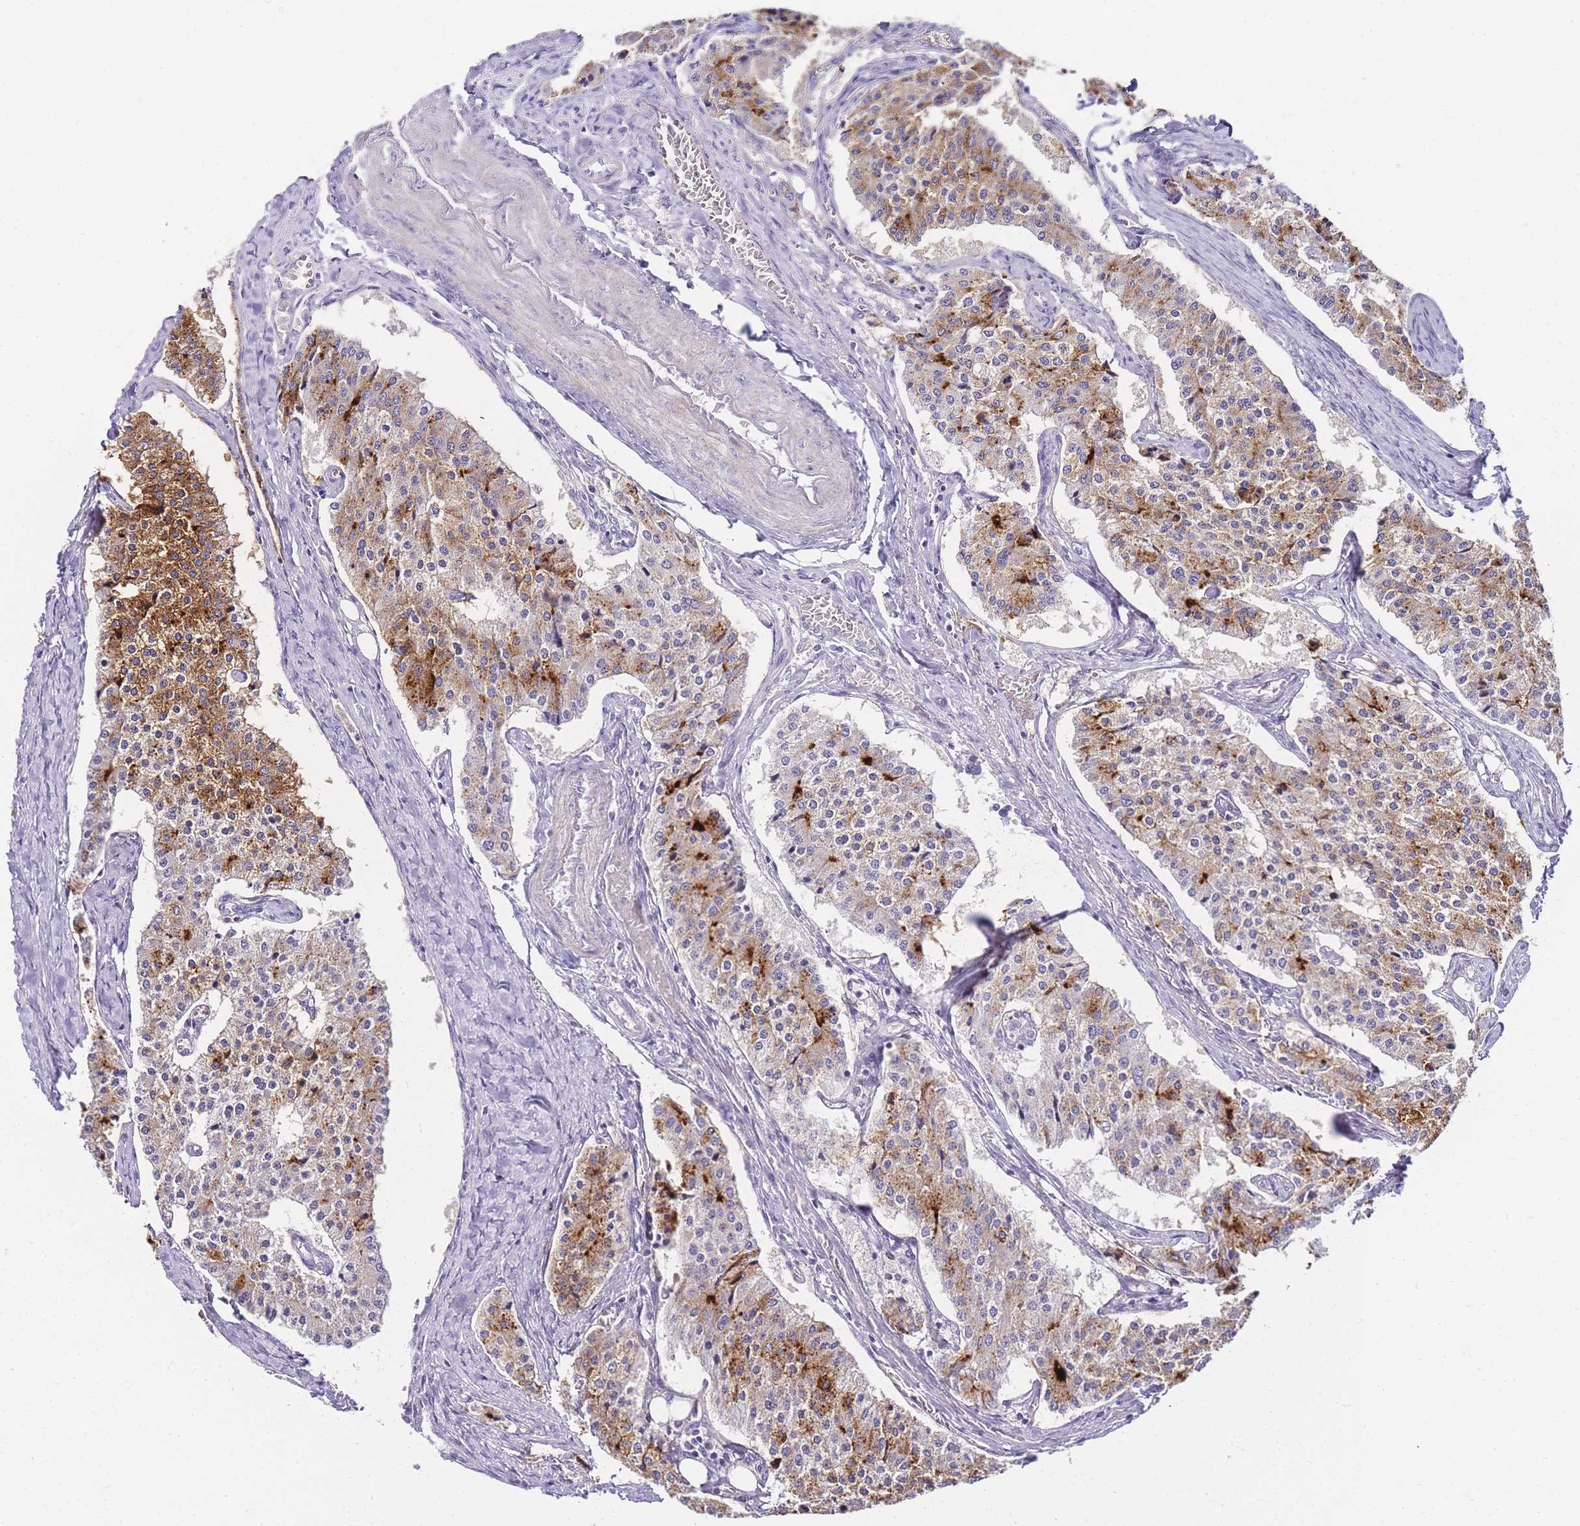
{"staining": {"intensity": "moderate", "quantity": "<25%", "location": "cytoplasmic/membranous"}, "tissue": "carcinoid", "cell_type": "Tumor cells", "image_type": "cancer", "snomed": [{"axis": "morphology", "description": "Carcinoid, malignant, NOS"}, {"axis": "topography", "description": "Colon"}], "caption": "Immunohistochemical staining of human carcinoid exhibits moderate cytoplasmic/membranous protein staining in approximately <25% of tumor cells.", "gene": "DPP4", "patient": {"sex": "female", "age": 52}}